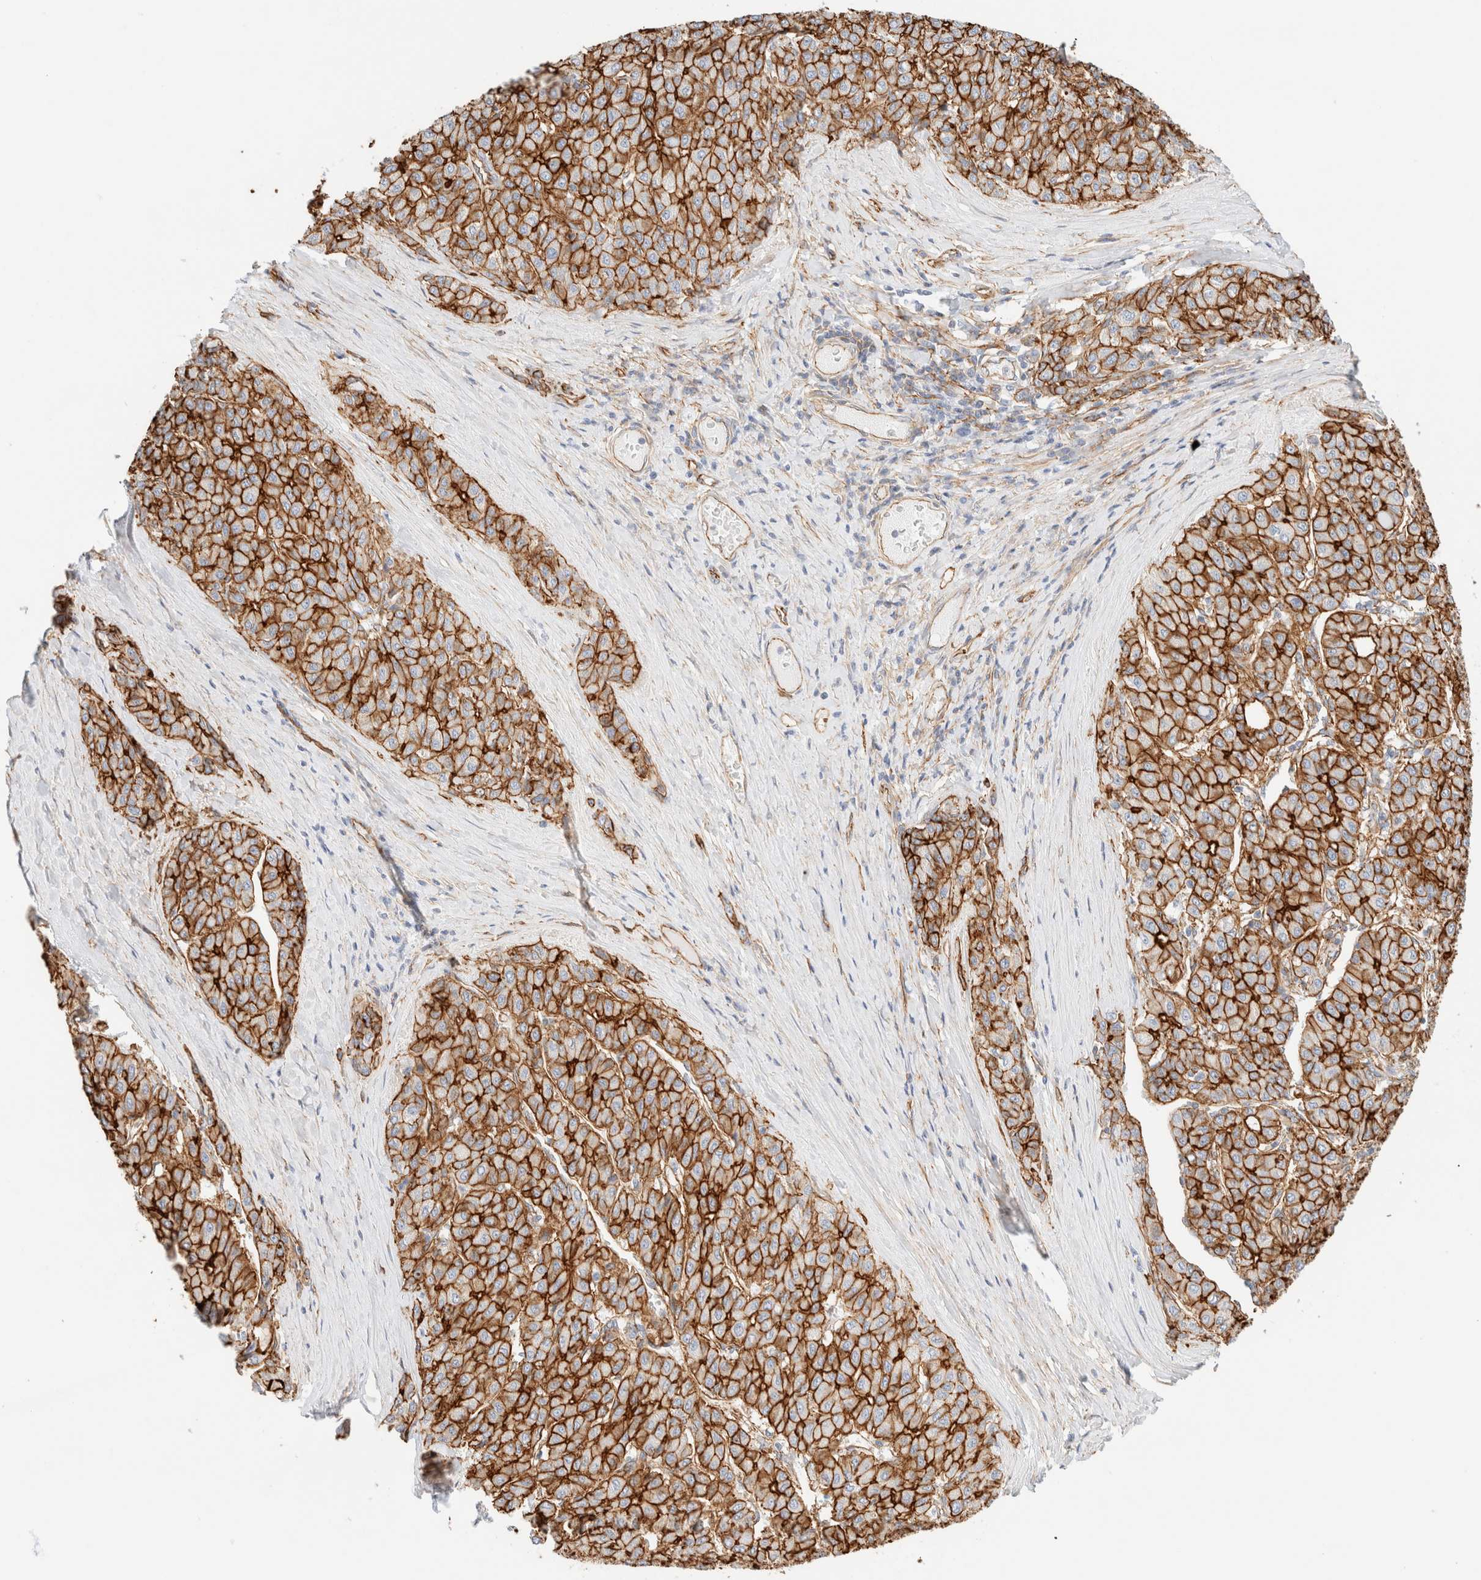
{"staining": {"intensity": "strong", "quantity": ">75%", "location": "cytoplasmic/membranous"}, "tissue": "liver cancer", "cell_type": "Tumor cells", "image_type": "cancer", "snomed": [{"axis": "morphology", "description": "Carcinoma, Hepatocellular, NOS"}, {"axis": "topography", "description": "Liver"}], "caption": "Protein staining reveals strong cytoplasmic/membranous positivity in about >75% of tumor cells in liver cancer (hepatocellular carcinoma). The staining was performed using DAB, with brown indicating positive protein expression. Nuclei are stained blue with hematoxylin.", "gene": "CYB5R4", "patient": {"sex": "male", "age": 65}}